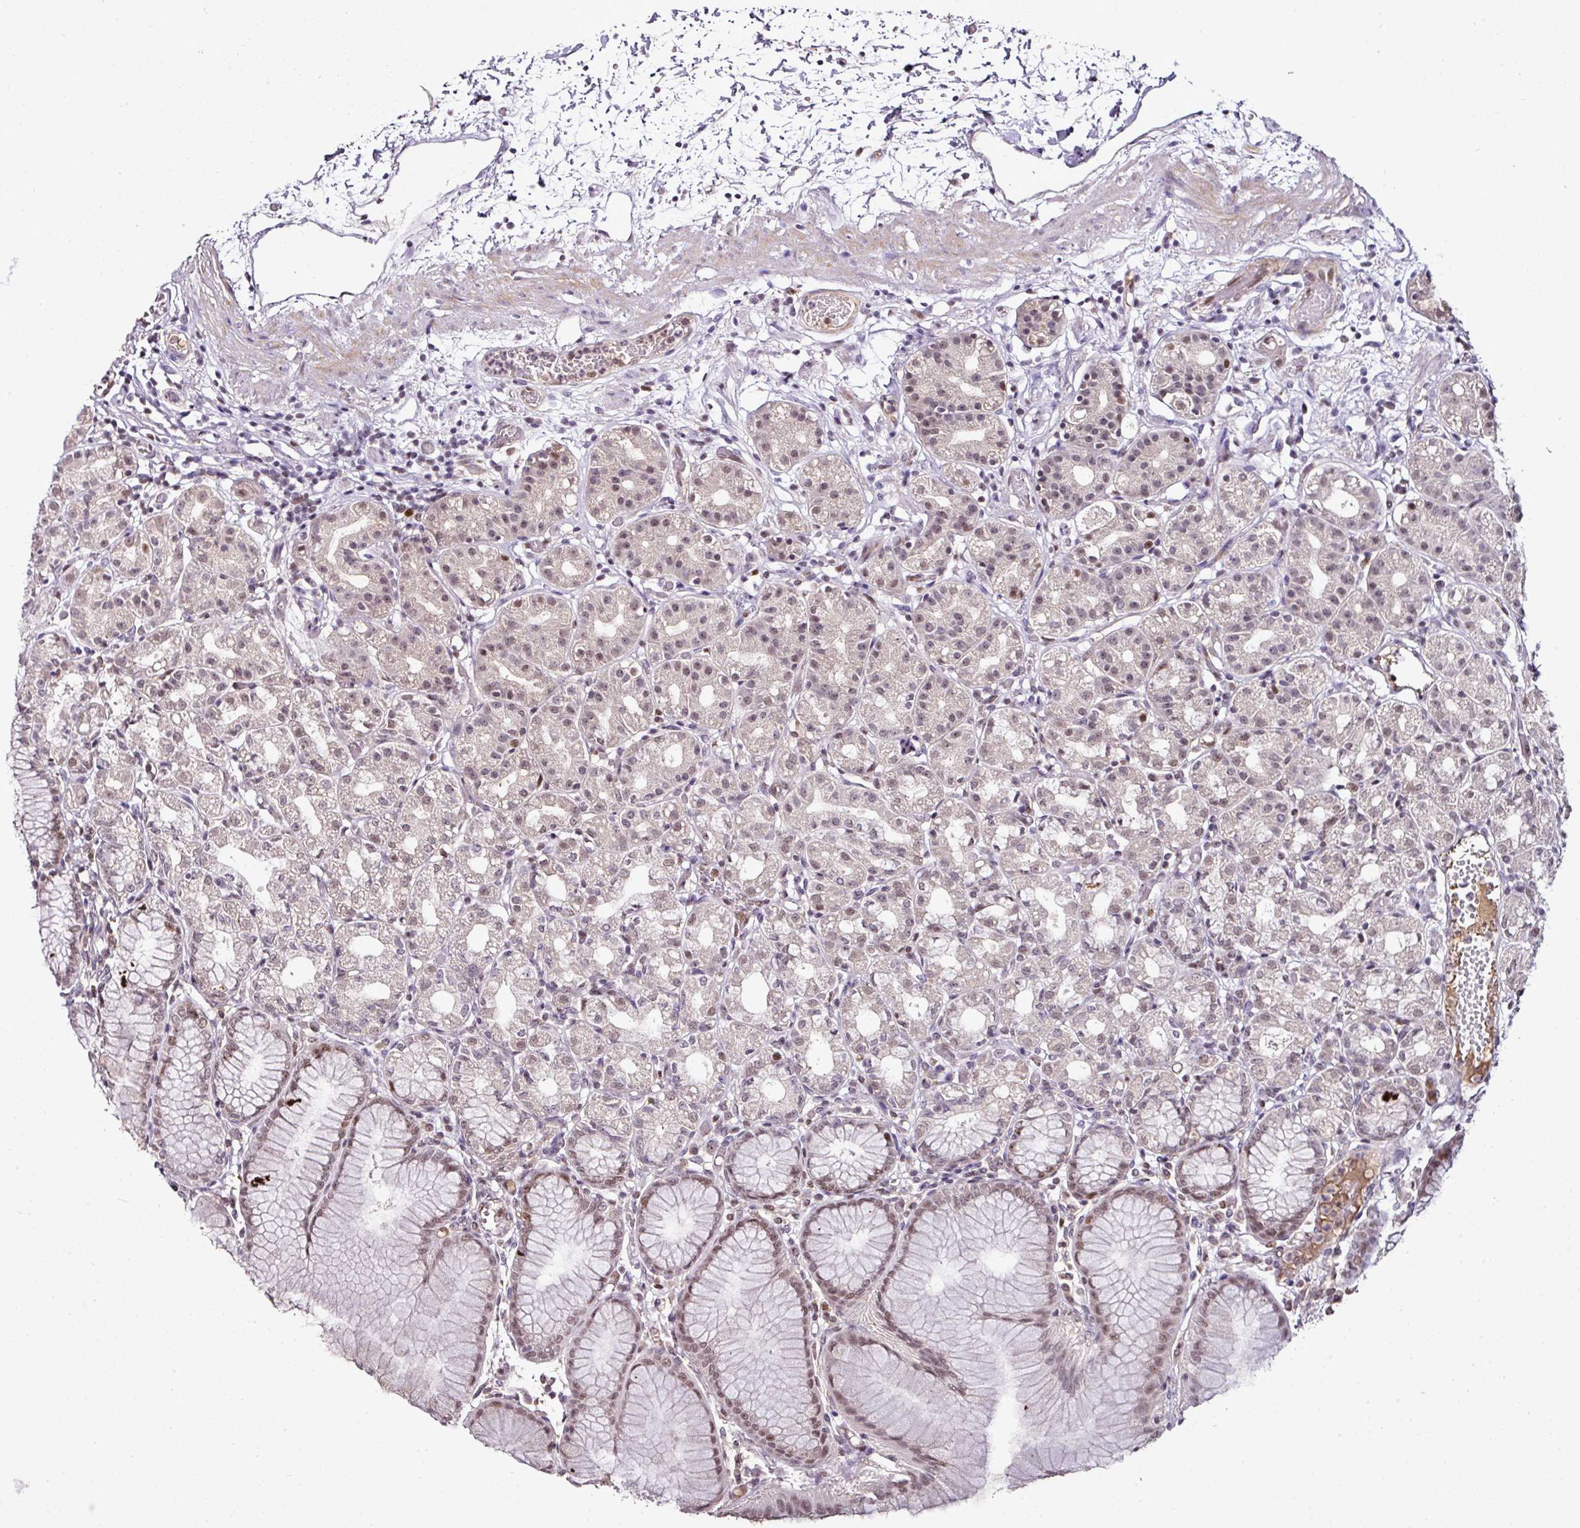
{"staining": {"intensity": "weak", "quantity": "25%-75%", "location": "nuclear"}, "tissue": "stomach", "cell_type": "Glandular cells", "image_type": "normal", "snomed": [{"axis": "morphology", "description": "Normal tissue, NOS"}, {"axis": "topography", "description": "Stomach"}], "caption": "Protein expression by immunohistochemistry (IHC) shows weak nuclear positivity in approximately 25%-75% of glandular cells in normal stomach.", "gene": "KLF16", "patient": {"sex": "female", "age": 57}}